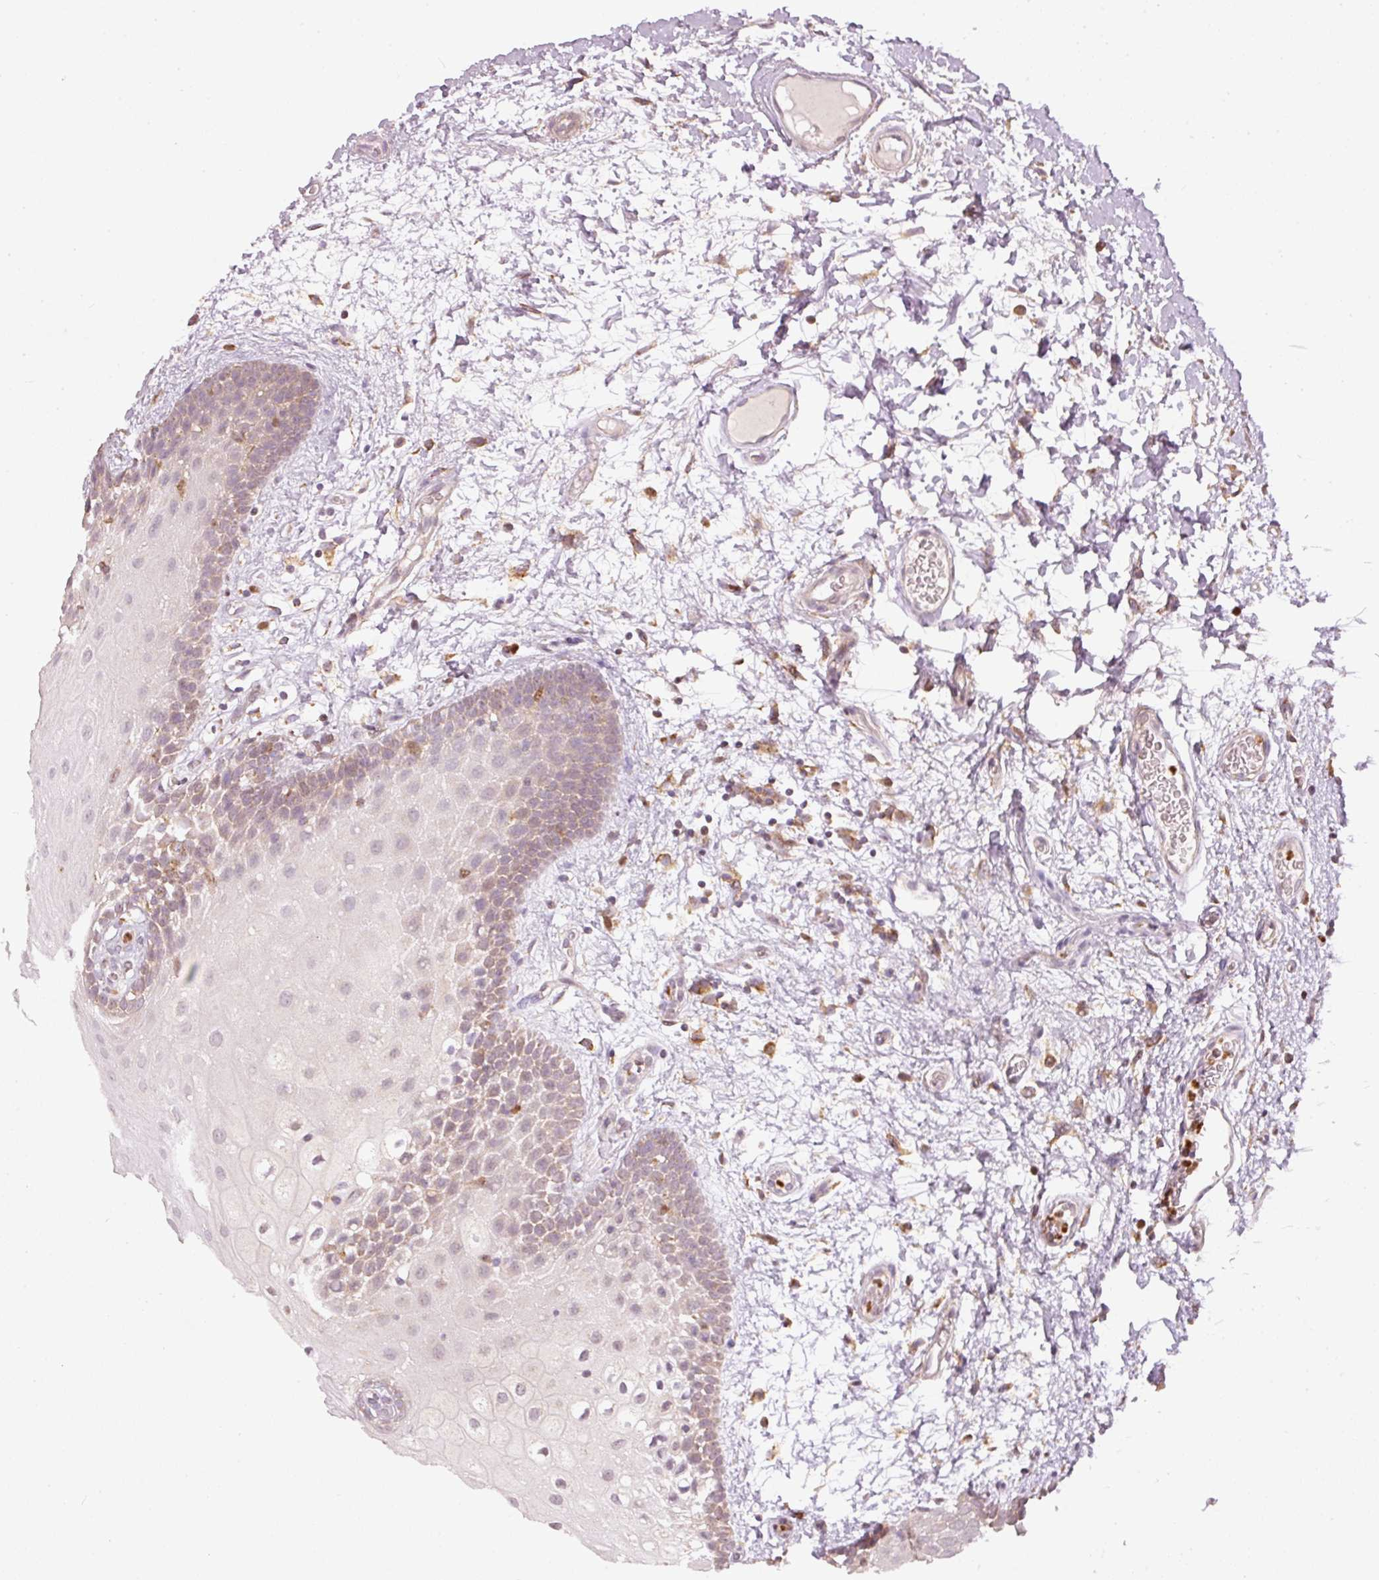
{"staining": {"intensity": "weak", "quantity": "25%-75%", "location": "cytoplasmic/membranous"}, "tissue": "oral mucosa", "cell_type": "Squamous epithelial cells", "image_type": "normal", "snomed": [{"axis": "morphology", "description": "Normal tissue, NOS"}, {"axis": "morphology", "description": "Squamous cell carcinoma, NOS"}, {"axis": "topography", "description": "Oral tissue"}, {"axis": "topography", "description": "Tounge, NOS"}, {"axis": "topography", "description": "Head-Neck"}], "caption": "About 25%-75% of squamous epithelial cells in unremarkable human oral mucosa reveal weak cytoplasmic/membranous protein staining as visualized by brown immunohistochemical staining.", "gene": "MTHFD1L", "patient": {"sex": "male", "age": 76}}